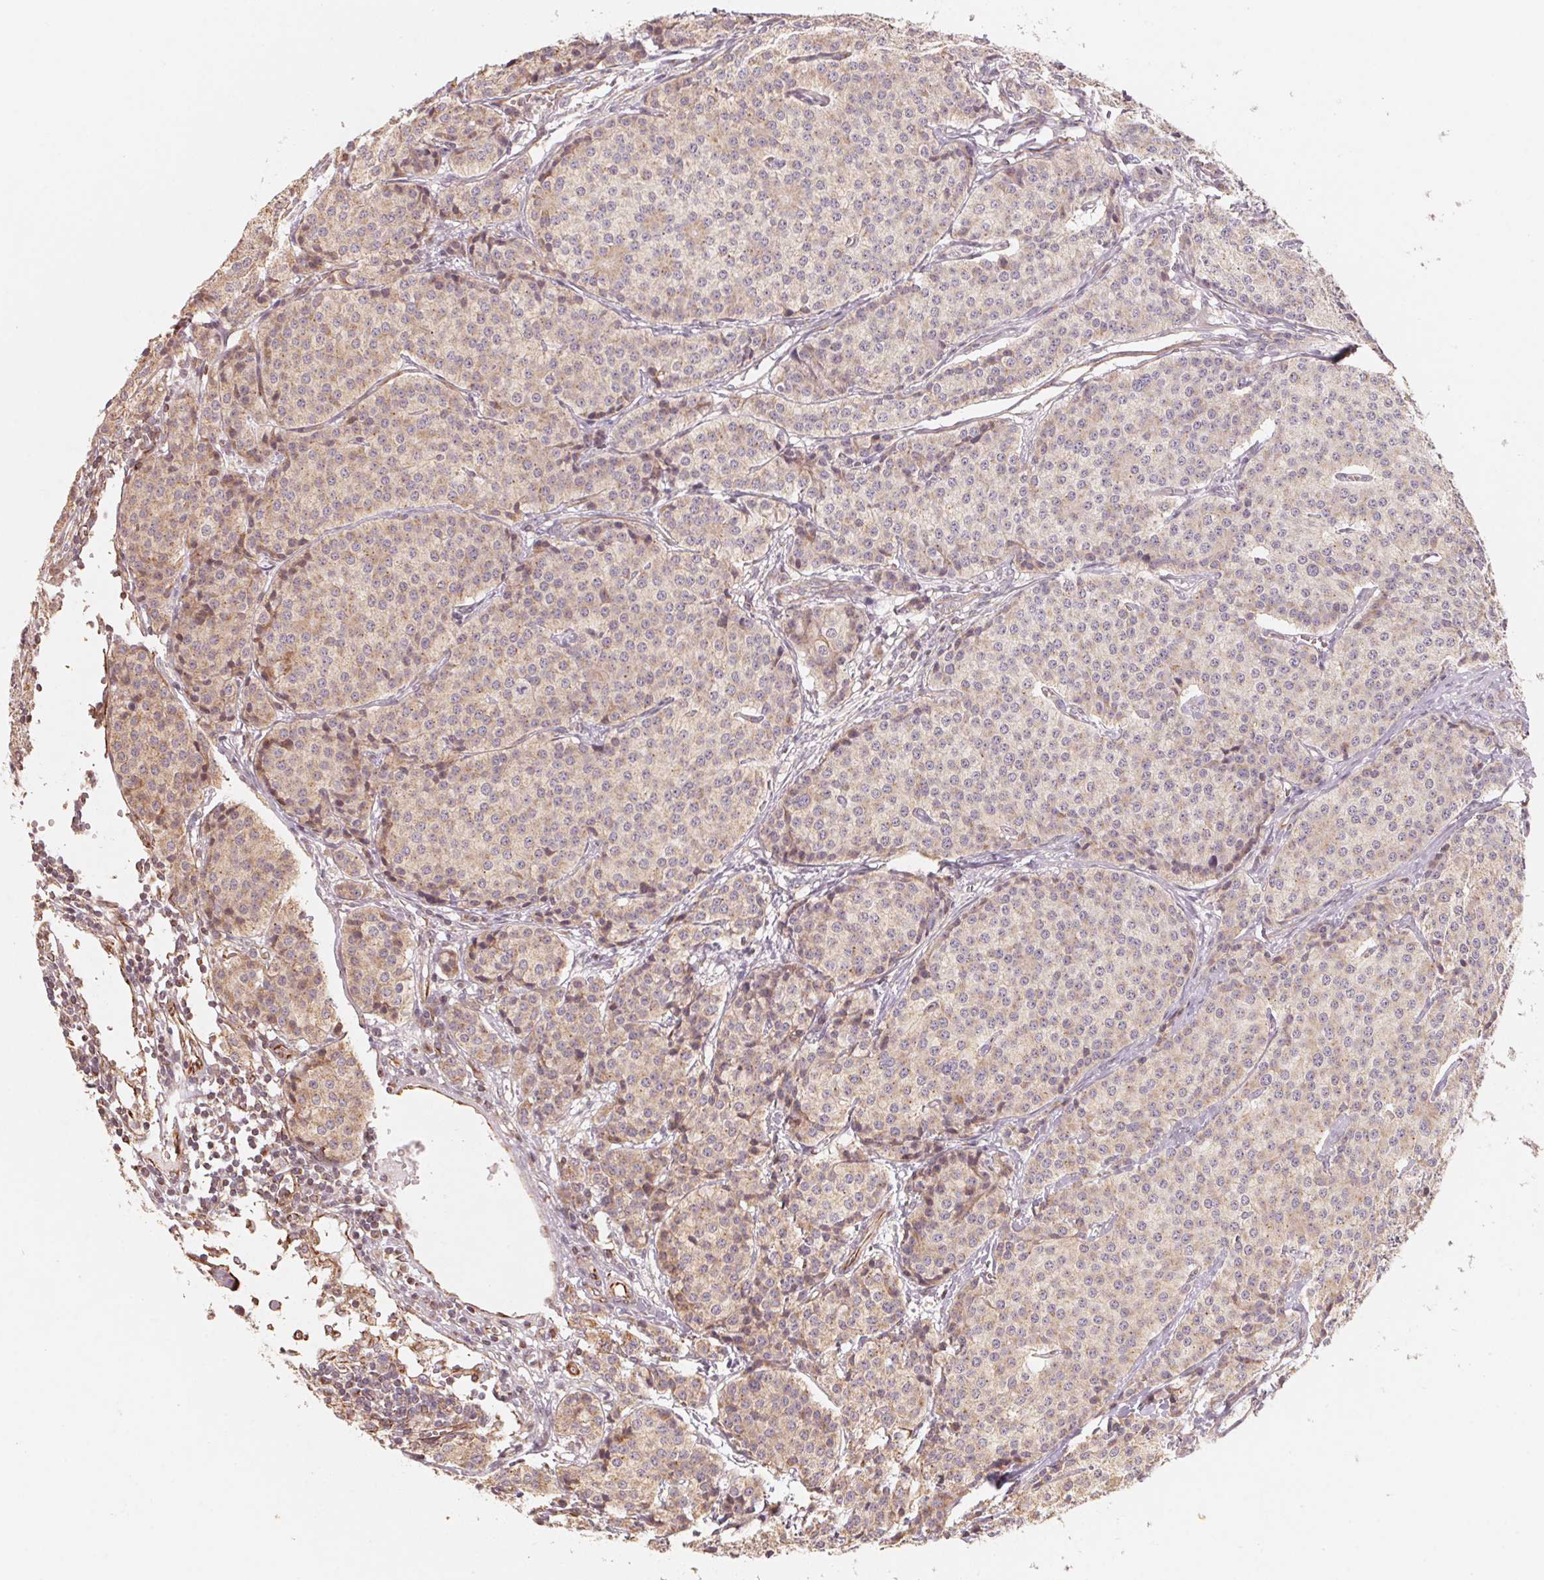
{"staining": {"intensity": "weak", "quantity": "25%-75%", "location": "cytoplasmic/membranous"}, "tissue": "carcinoid", "cell_type": "Tumor cells", "image_type": "cancer", "snomed": [{"axis": "morphology", "description": "Carcinoid, malignant, NOS"}, {"axis": "topography", "description": "Small intestine"}], "caption": "Carcinoid (malignant) stained for a protein demonstrates weak cytoplasmic/membranous positivity in tumor cells. (Stains: DAB in brown, nuclei in blue, Microscopy: brightfield microscopy at high magnification).", "gene": "TSPAN12", "patient": {"sex": "female", "age": 64}}